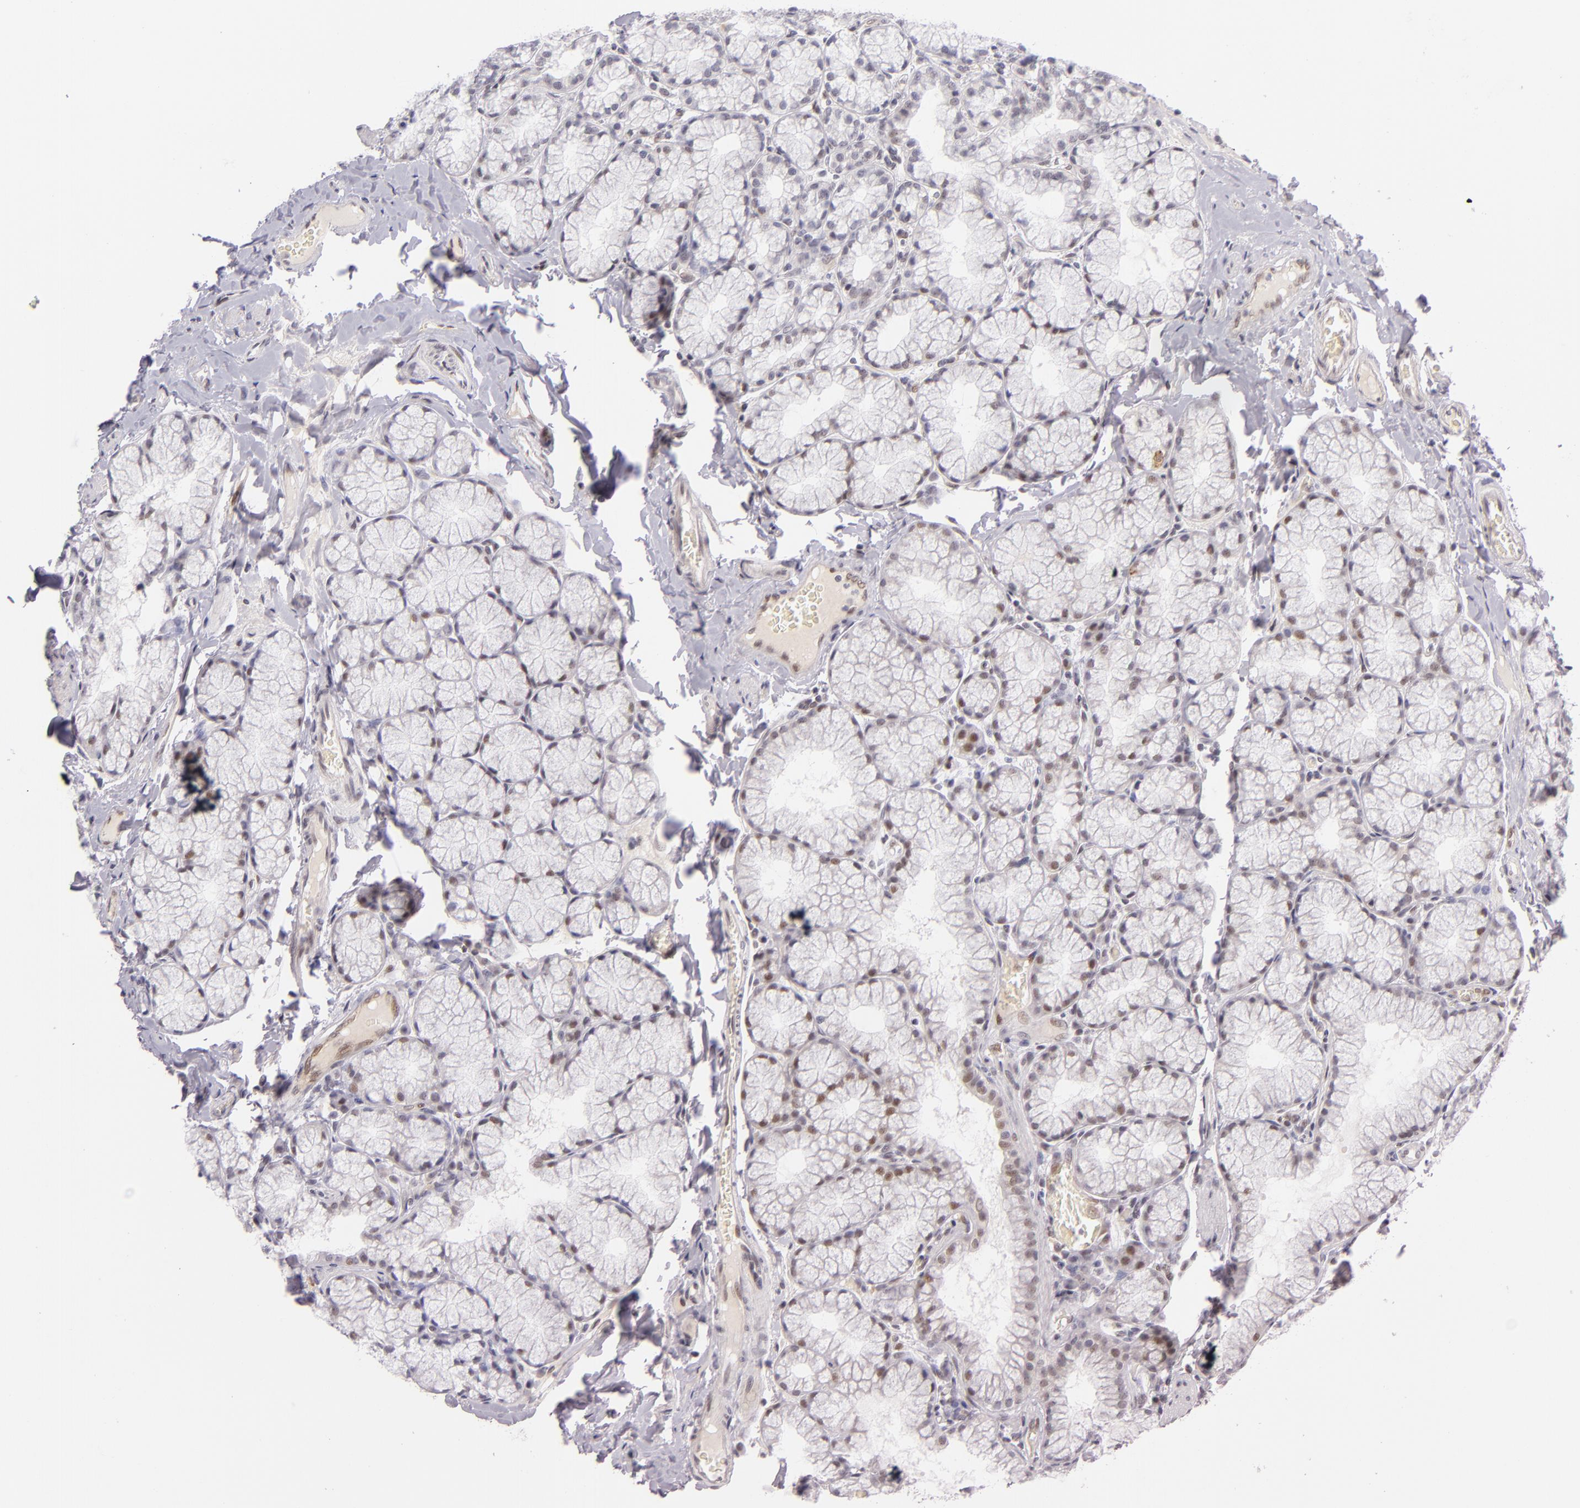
{"staining": {"intensity": "moderate", "quantity": "25%-75%", "location": "nuclear"}, "tissue": "duodenum", "cell_type": "Glandular cells", "image_type": "normal", "snomed": [{"axis": "morphology", "description": "Normal tissue, NOS"}, {"axis": "topography", "description": "Duodenum"}], "caption": "High-magnification brightfield microscopy of benign duodenum stained with DAB (brown) and counterstained with hematoxylin (blue). glandular cells exhibit moderate nuclear positivity is identified in about25%-75% of cells. (DAB IHC, brown staining for protein, blue staining for nuclei).", "gene": "BCL3", "patient": {"sex": "male", "age": 50}}